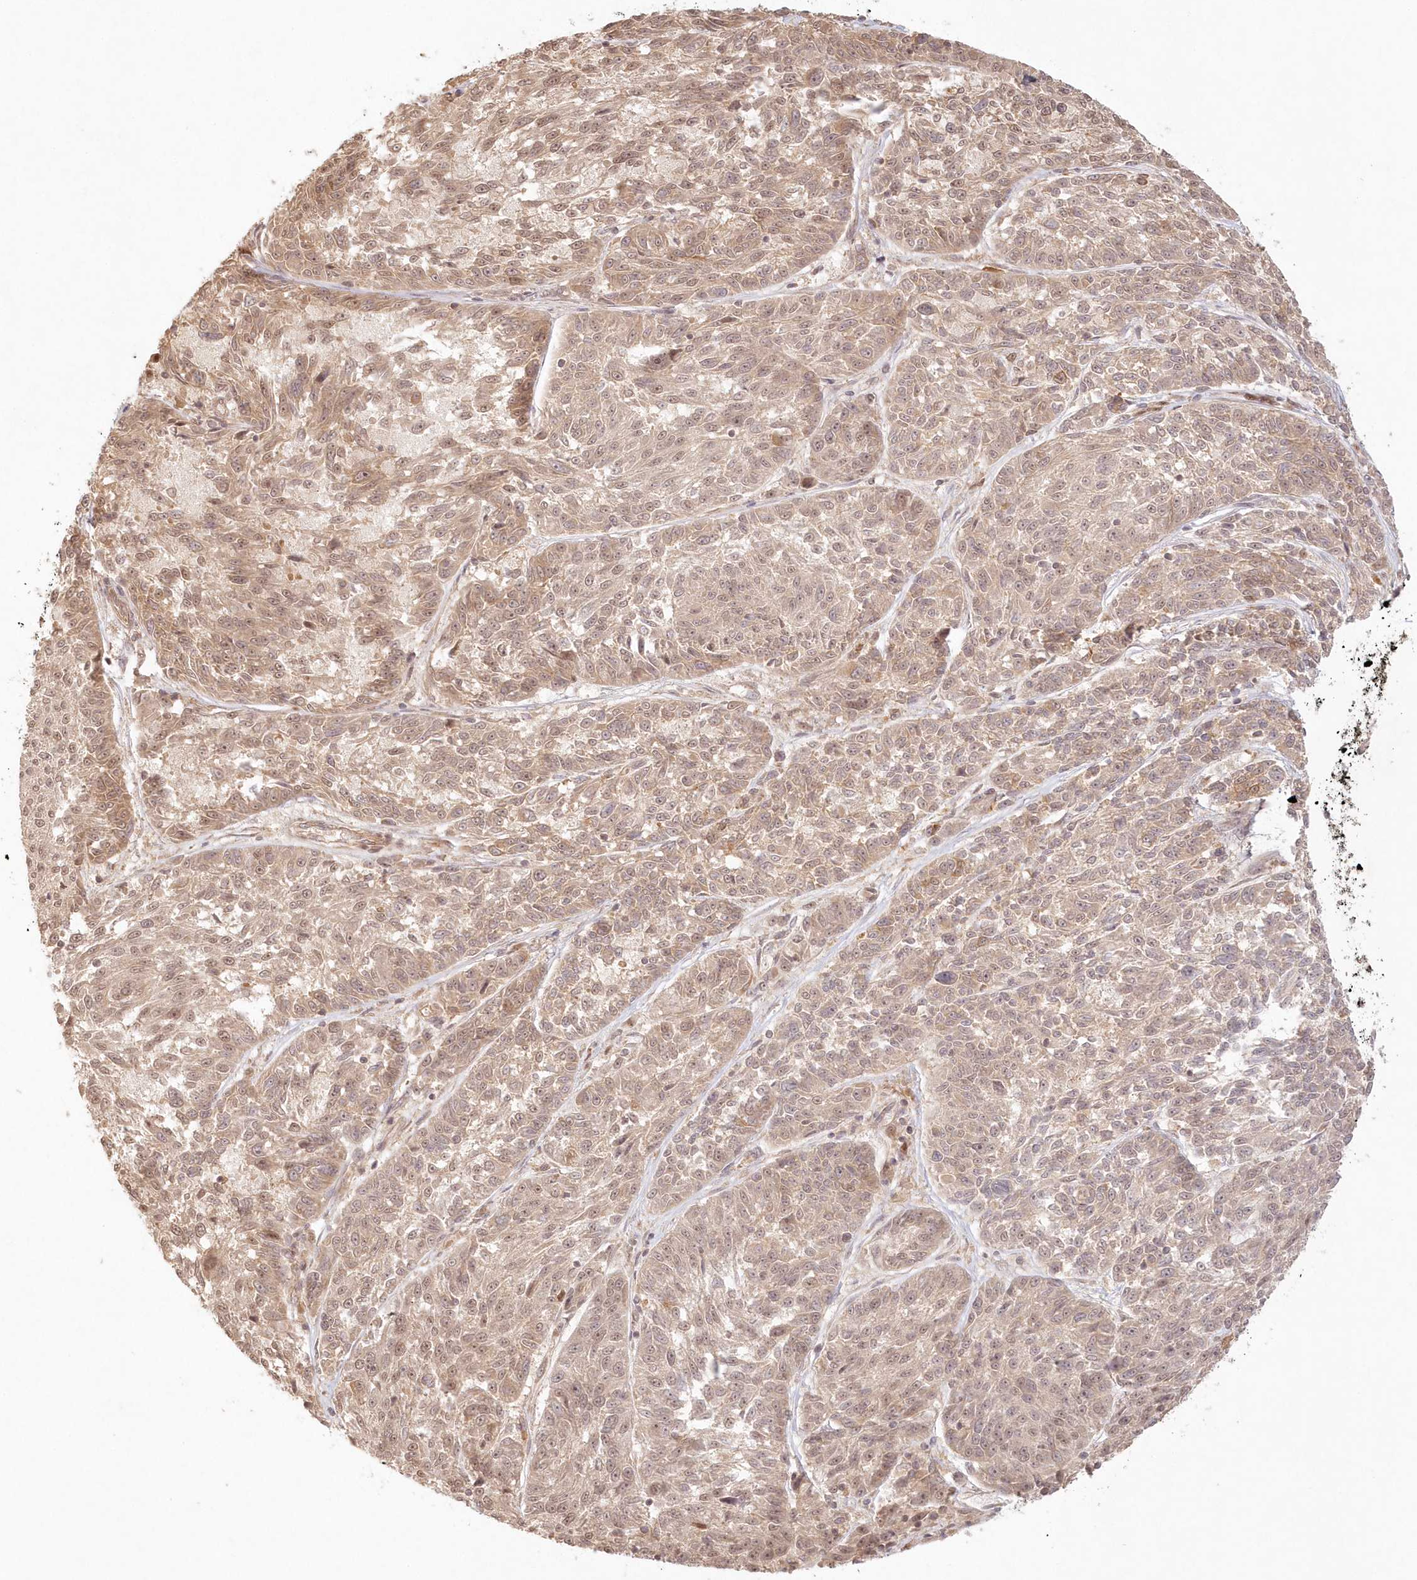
{"staining": {"intensity": "weak", "quantity": ">75%", "location": "cytoplasmic/membranous,nuclear"}, "tissue": "melanoma", "cell_type": "Tumor cells", "image_type": "cancer", "snomed": [{"axis": "morphology", "description": "Malignant melanoma, NOS"}, {"axis": "topography", "description": "Skin"}], "caption": "Melanoma stained with a protein marker shows weak staining in tumor cells.", "gene": "KIAA0232", "patient": {"sex": "male", "age": 53}}